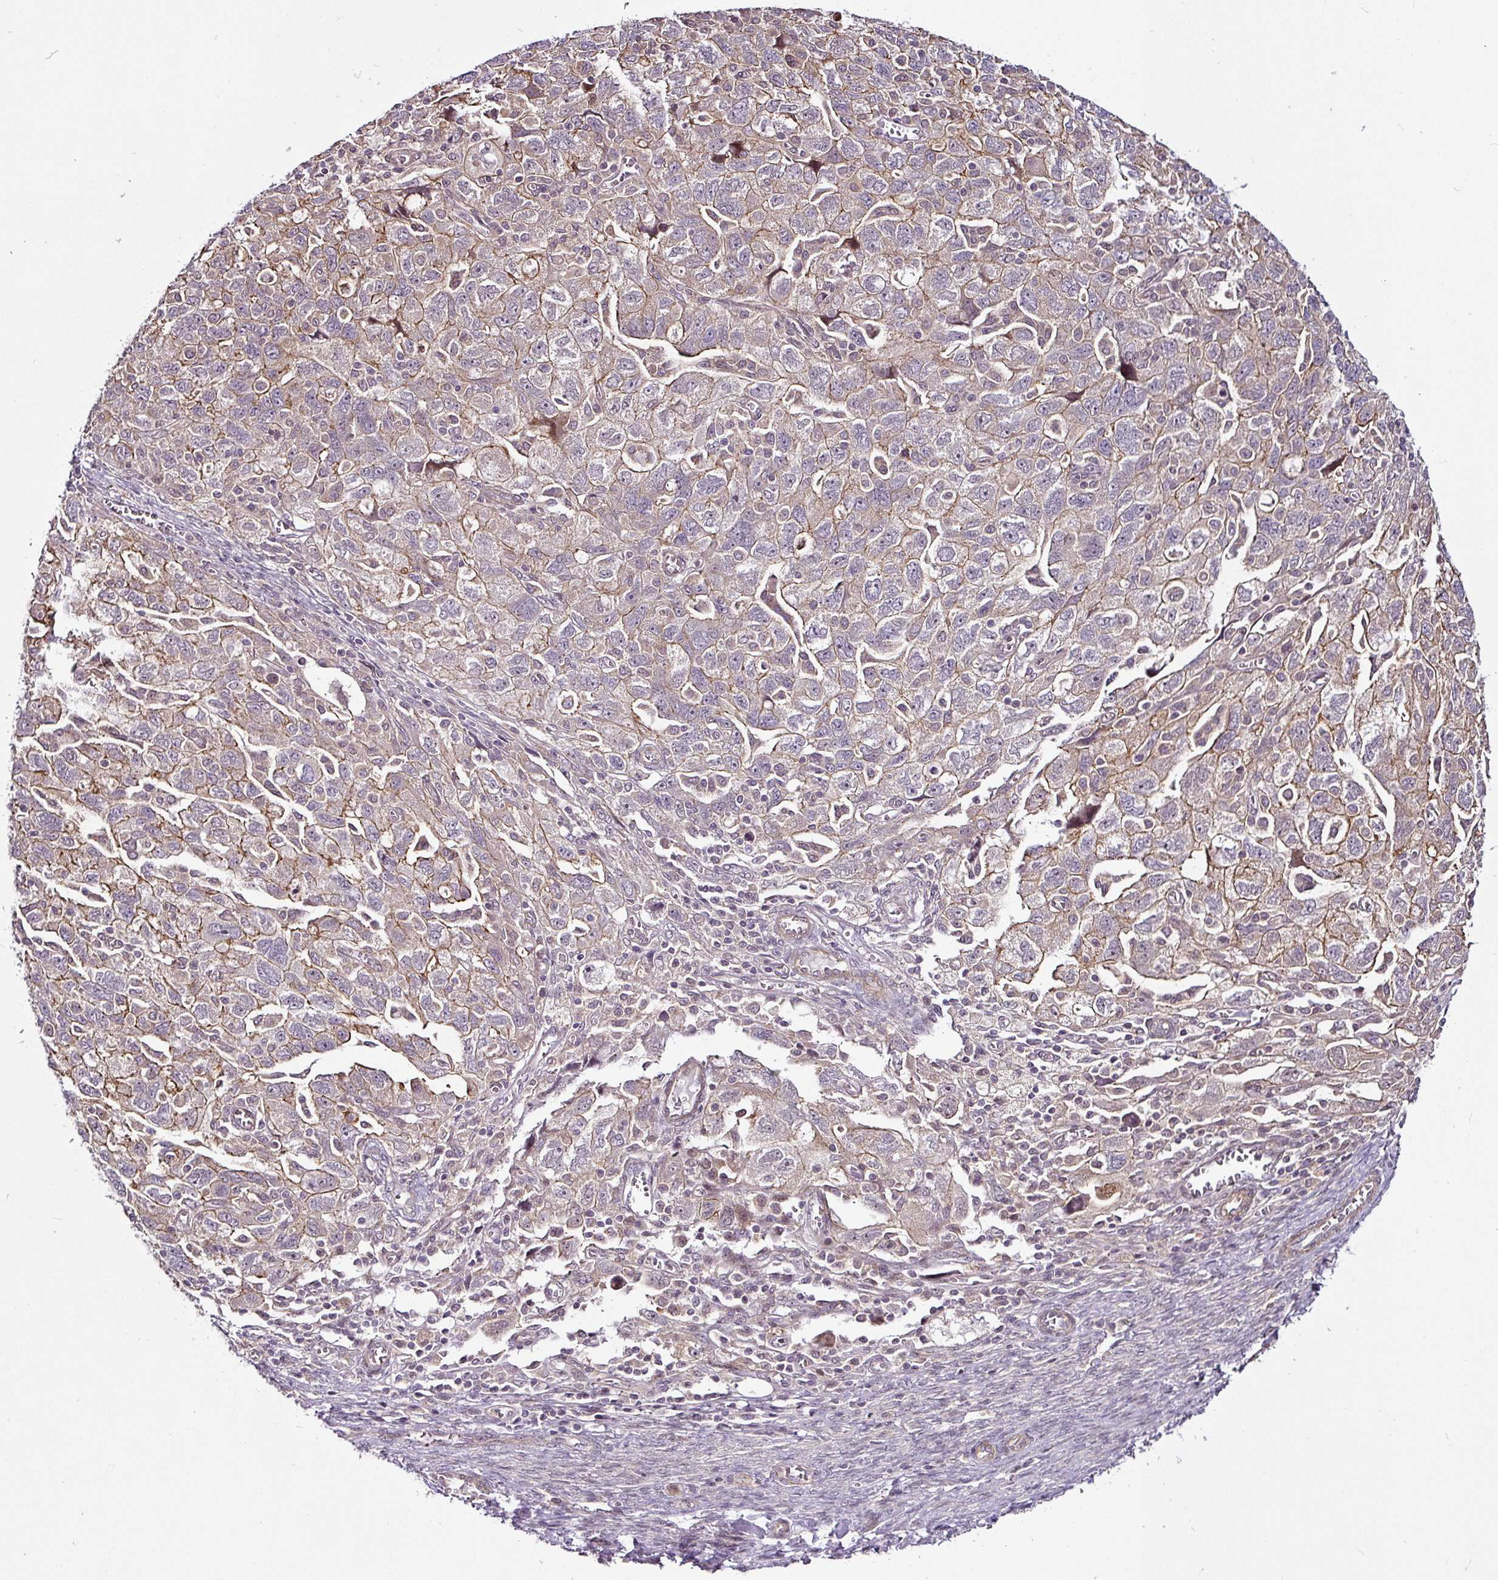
{"staining": {"intensity": "moderate", "quantity": "25%-75%", "location": "cytoplasmic/membranous"}, "tissue": "ovarian cancer", "cell_type": "Tumor cells", "image_type": "cancer", "snomed": [{"axis": "morphology", "description": "Carcinoma, NOS"}, {"axis": "morphology", "description": "Cystadenocarcinoma, serous, NOS"}, {"axis": "topography", "description": "Ovary"}], "caption": "Immunohistochemistry histopathology image of ovarian cancer (serous cystadenocarcinoma) stained for a protein (brown), which displays medium levels of moderate cytoplasmic/membranous positivity in about 25%-75% of tumor cells.", "gene": "DCAF13", "patient": {"sex": "female", "age": 69}}